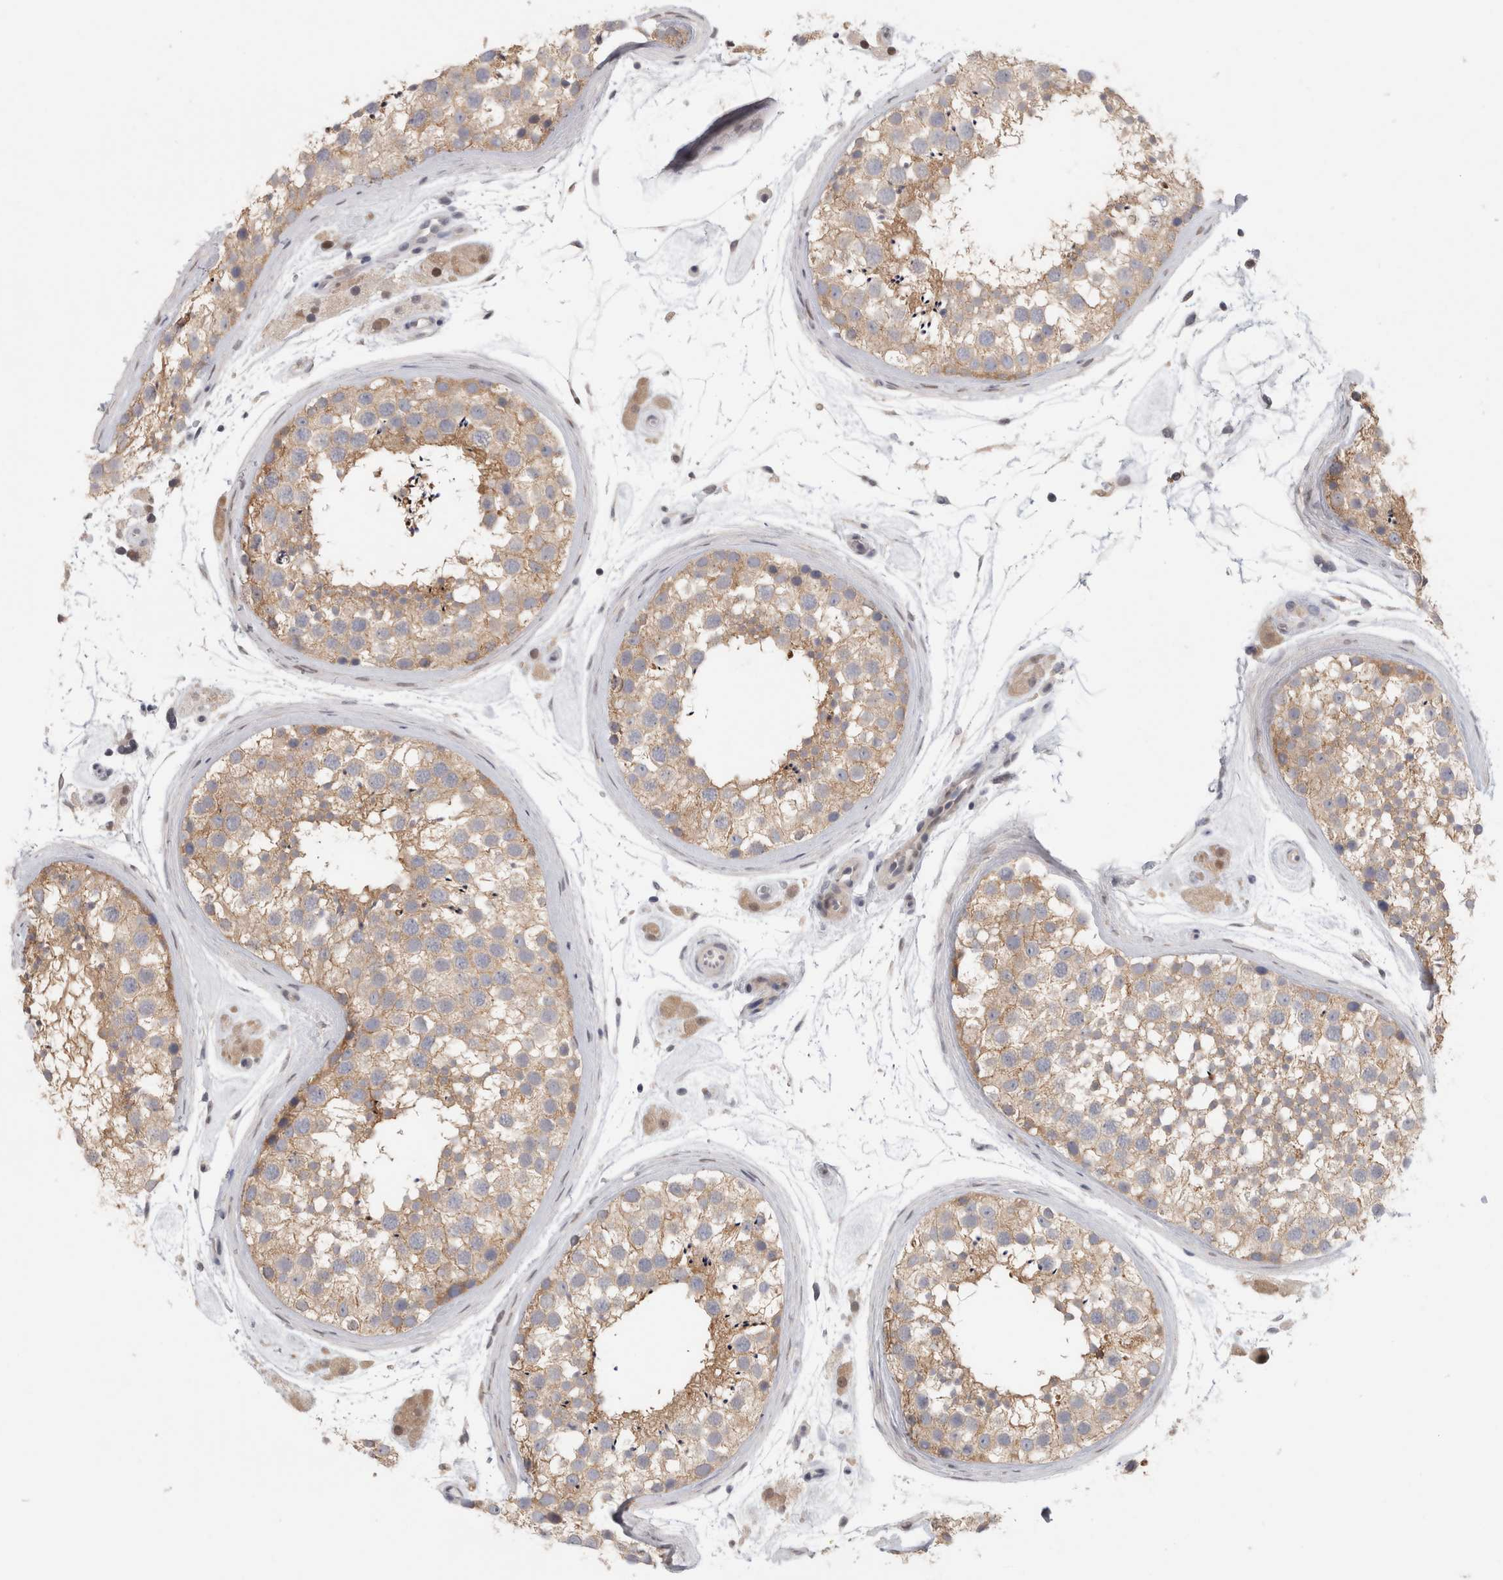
{"staining": {"intensity": "weak", "quantity": ">75%", "location": "cytoplasmic/membranous"}, "tissue": "testis", "cell_type": "Cells in seminiferous ducts", "image_type": "normal", "snomed": [{"axis": "morphology", "description": "Normal tissue, NOS"}, {"axis": "topography", "description": "Testis"}], "caption": "Immunohistochemical staining of benign testis displays weak cytoplasmic/membranous protein positivity in approximately >75% of cells in seminiferous ducts.", "gene": "PIGP", "patient": {"sex": "male", "age": 46}}